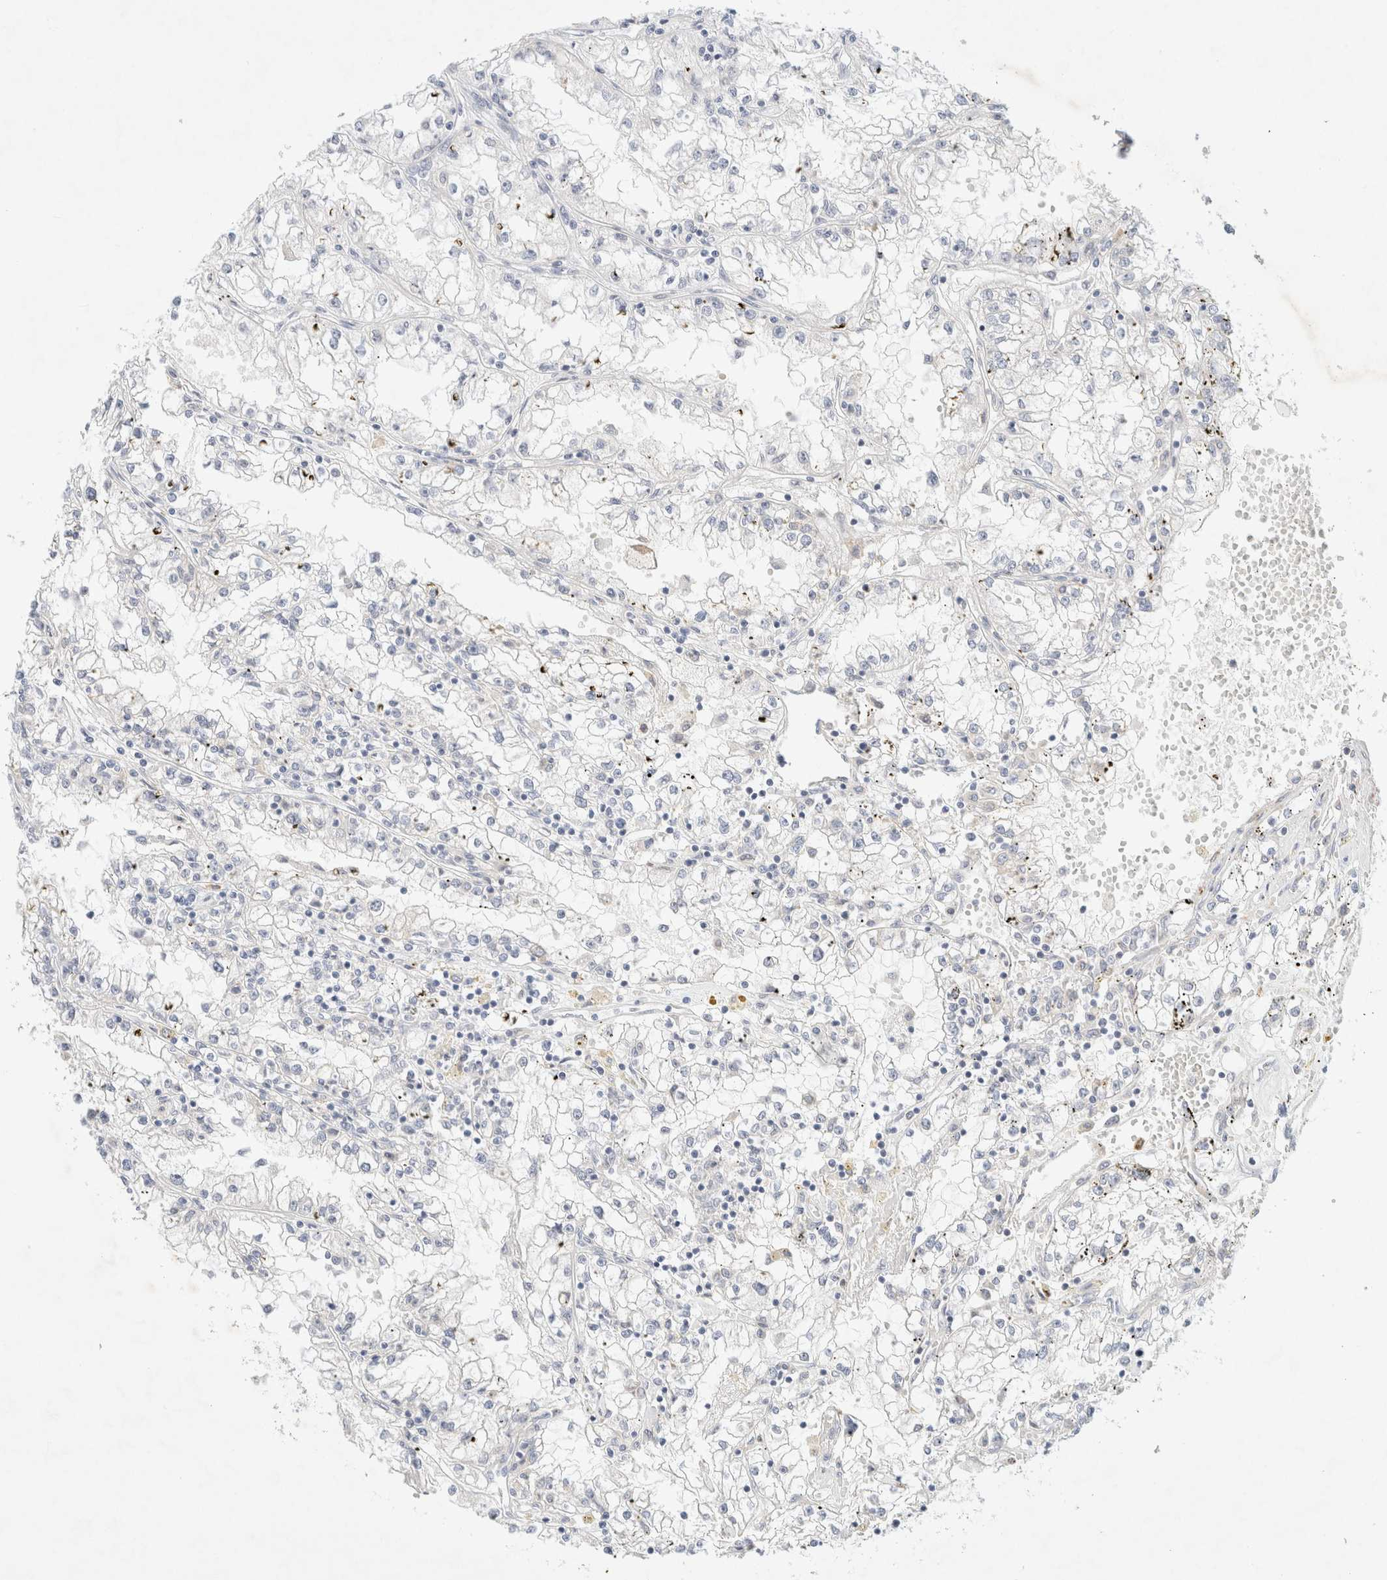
{"staining": {"intensity": "negative", "quantity": "none", "location": "none"}, "tissue": "renal cancer", "cell_type": "Tumor cells", "image_type": "cancer", "snomed": [{"axis": "morphology", "description": "Adenocarcinoma, NOS"}, {"axis": "topography", "description": "Kidney"}], "caption": "A high-resolution histopathology image shows immunohistochemistry (IHC) staining of renal cancer (adenocarcinoma), which shows no significant expression in tumor cells.", "gene": "SLC25A48", "patient": {"sex": "male", "age": 56}}